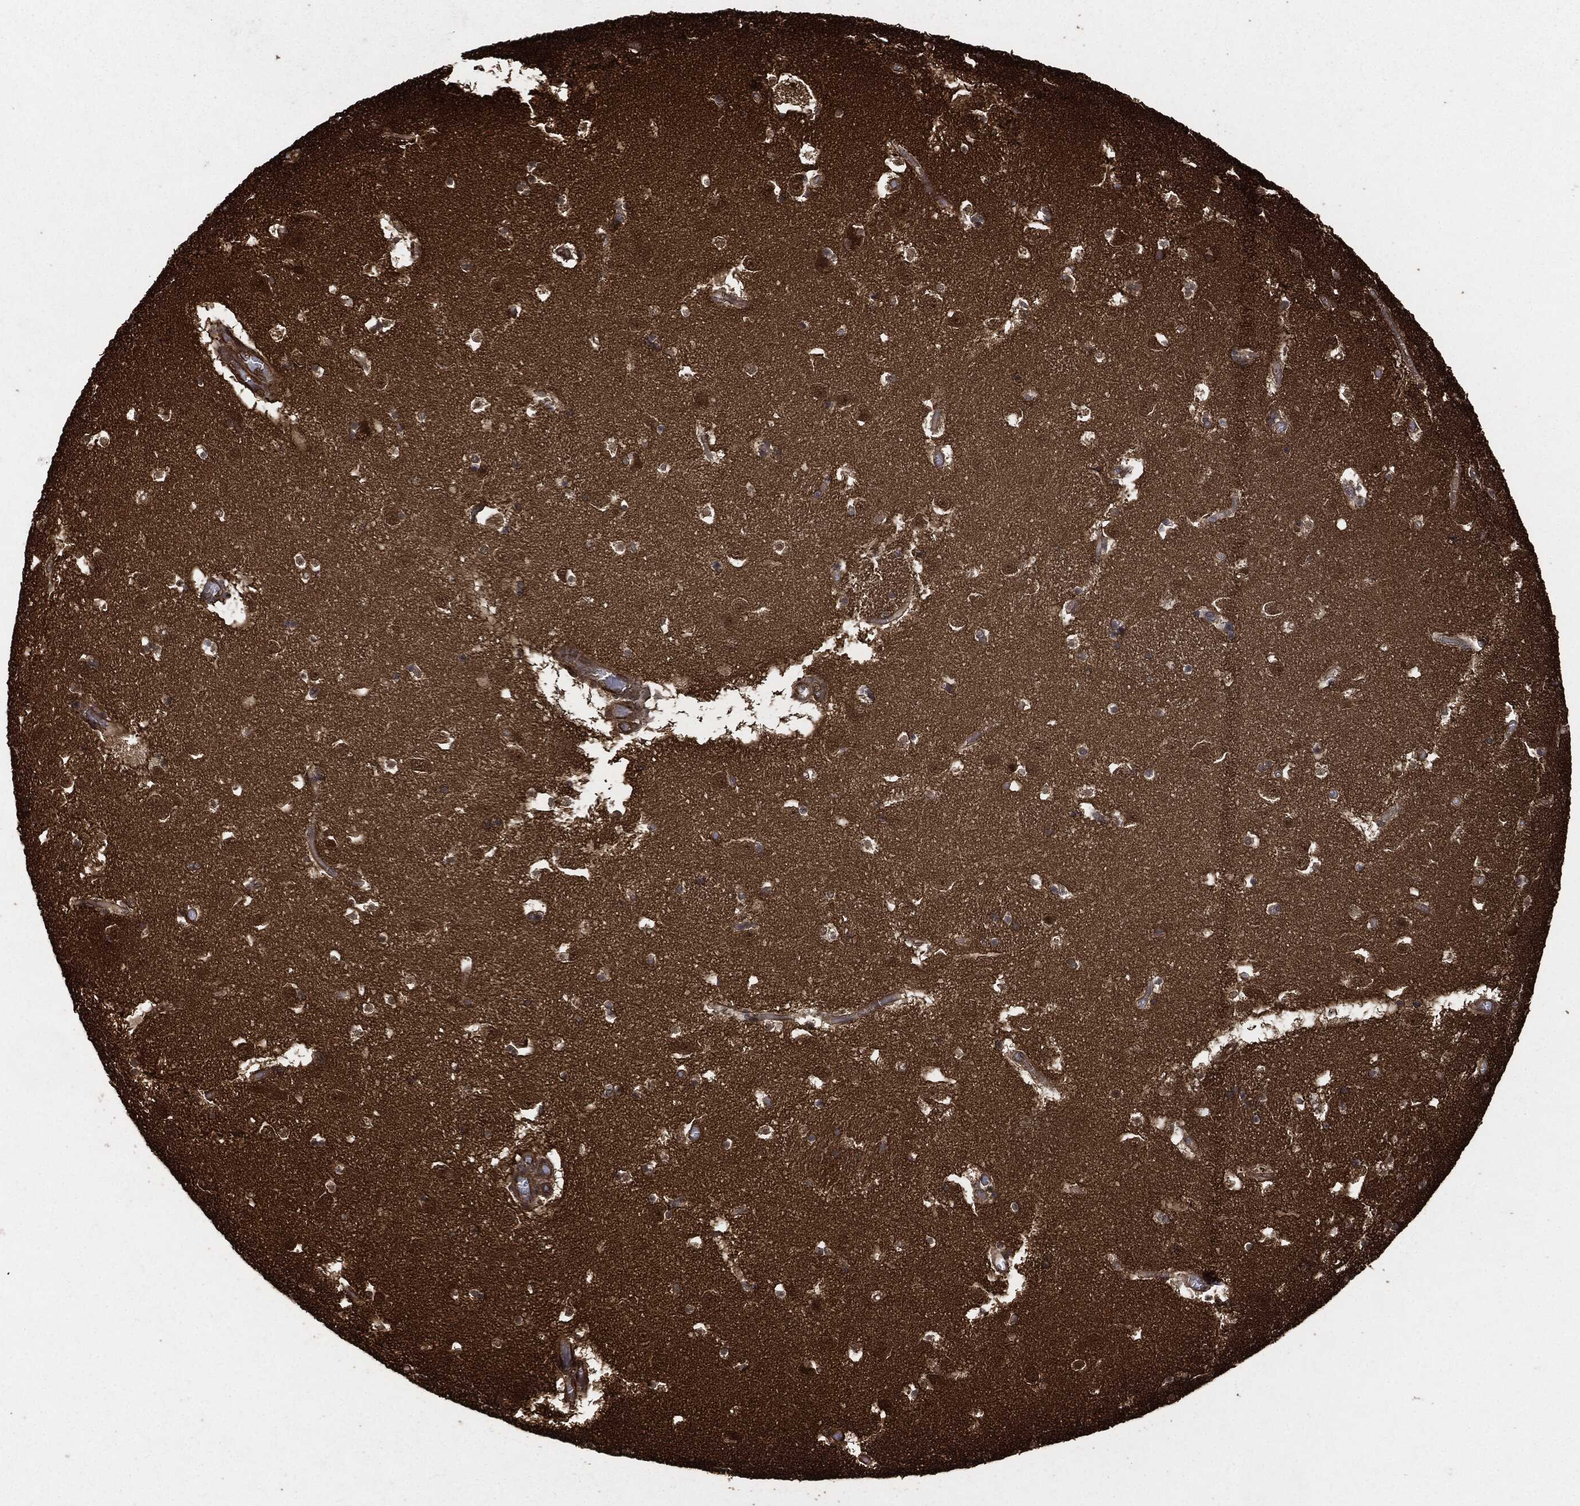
{"staining": {"intensity": "negative", "quantity": "none", "location": "none"}, "tissue": "caudate", "cell_type": "Glial cells", "image_type": "normal", "snomed": [{"axis": "morphology", "description": "Normal tissue, NOS"}, {"axis": "topography", "description": "Lateral ventricle wall"}], "caption": "Immunohistochemistry (IHC) photomicrograph of unremarkable human caudate stained for a protein (brown), which exhibits no expression in glial cells.", "gene": "HRAS", "patient": {"sex": "female", "age": 42}}